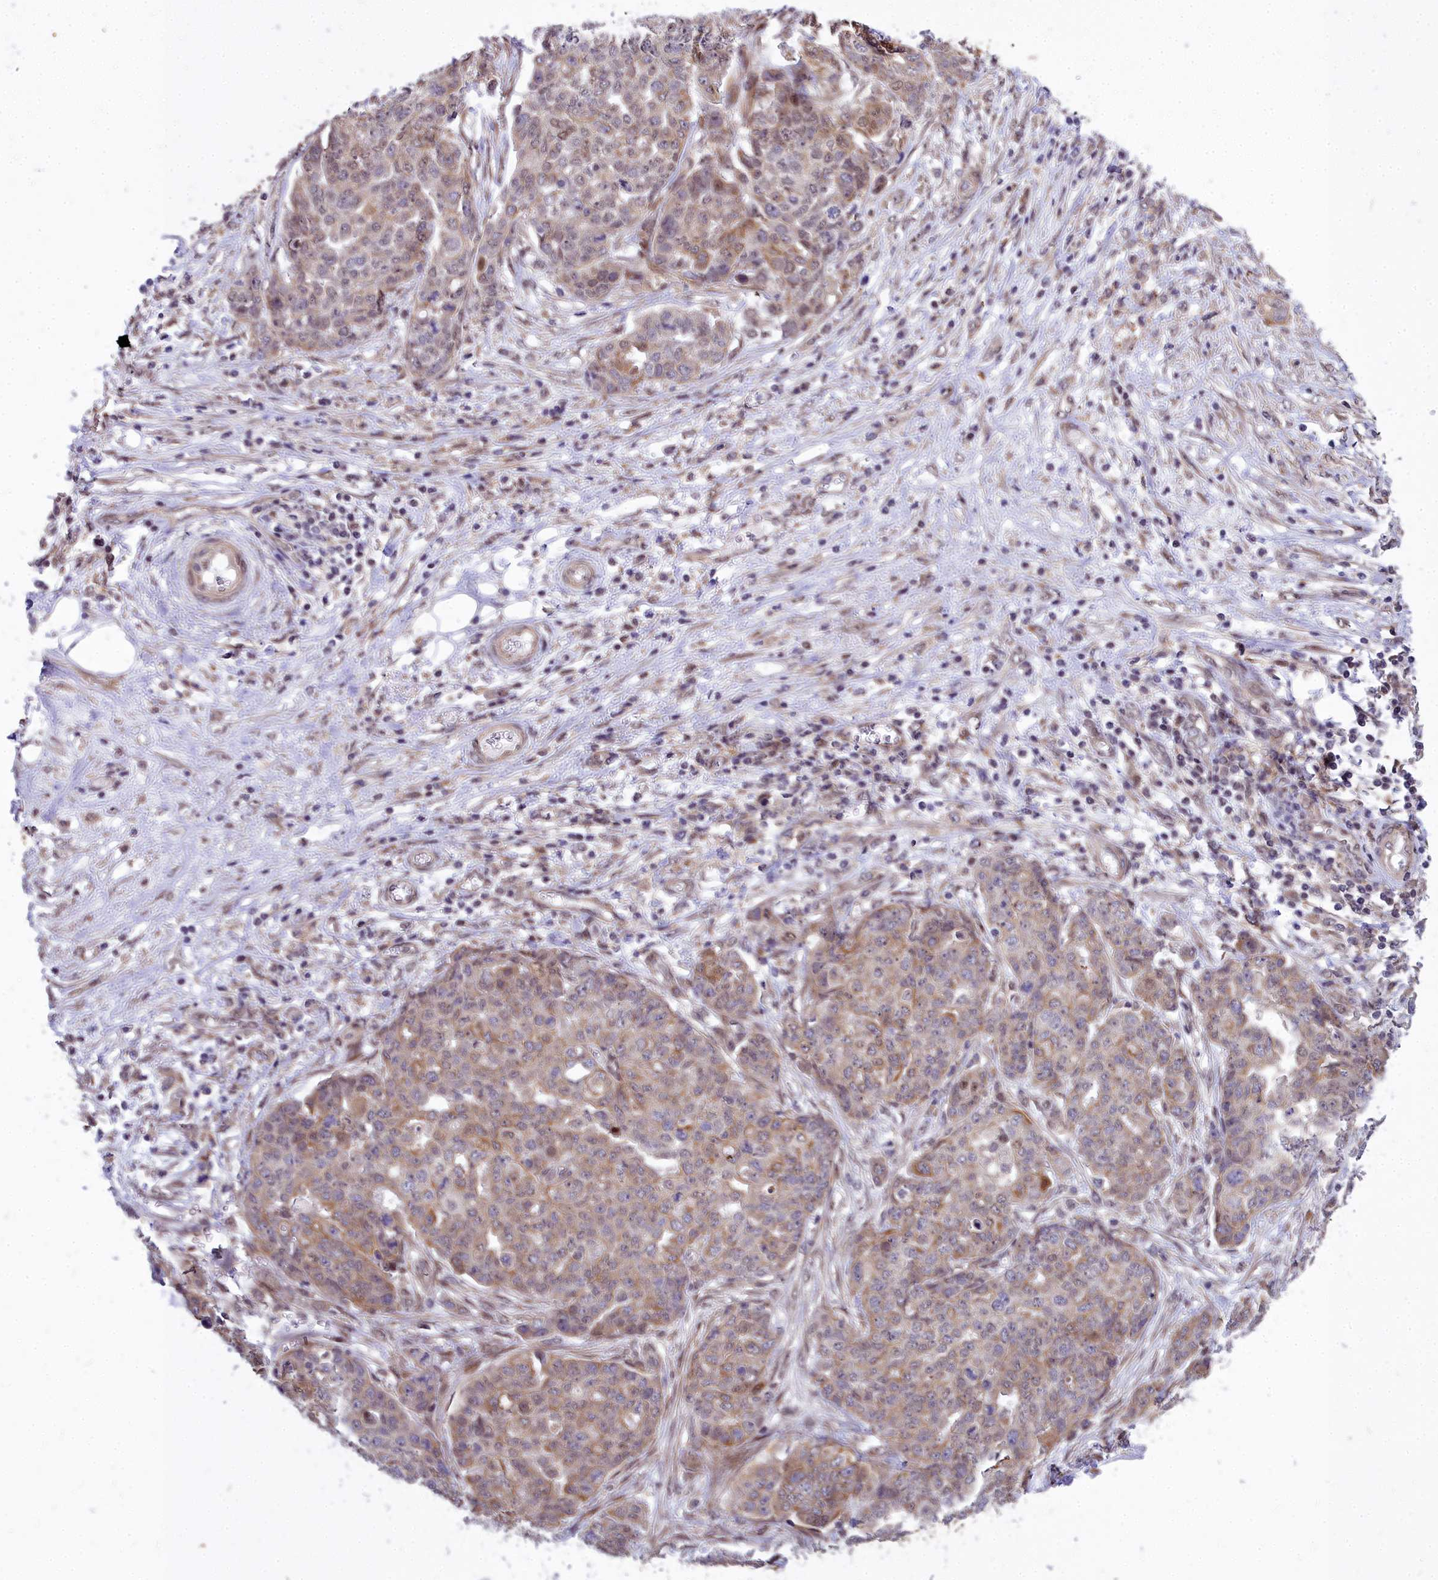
{"staining": {"intensity": "moderate", "quantity": "25%-75%", "location": "cytoplasmic/membranous"}, "tissue": "ovarian cancer", "cell_type": "Tumor cells", "image_type": "cancer", "snomed": [{"axis": "morphology", "description": "Cystadenocarcinoma, serous, NOS"}, {"axis": "topography", "description": "Soft tissue"}, {"axis": "topography", "description": "Ovary"}], "caption": "Ovarian cancer (serous cystadenocarcinoma) stained with DAB immunohistochemistry (IHC) shows medium levels of moderate cytoplasmic/membranous staining in about 25%-75% of tumor cells.", "gene": "ABCB8", "patient": {"sex": "female", "age": 57}}